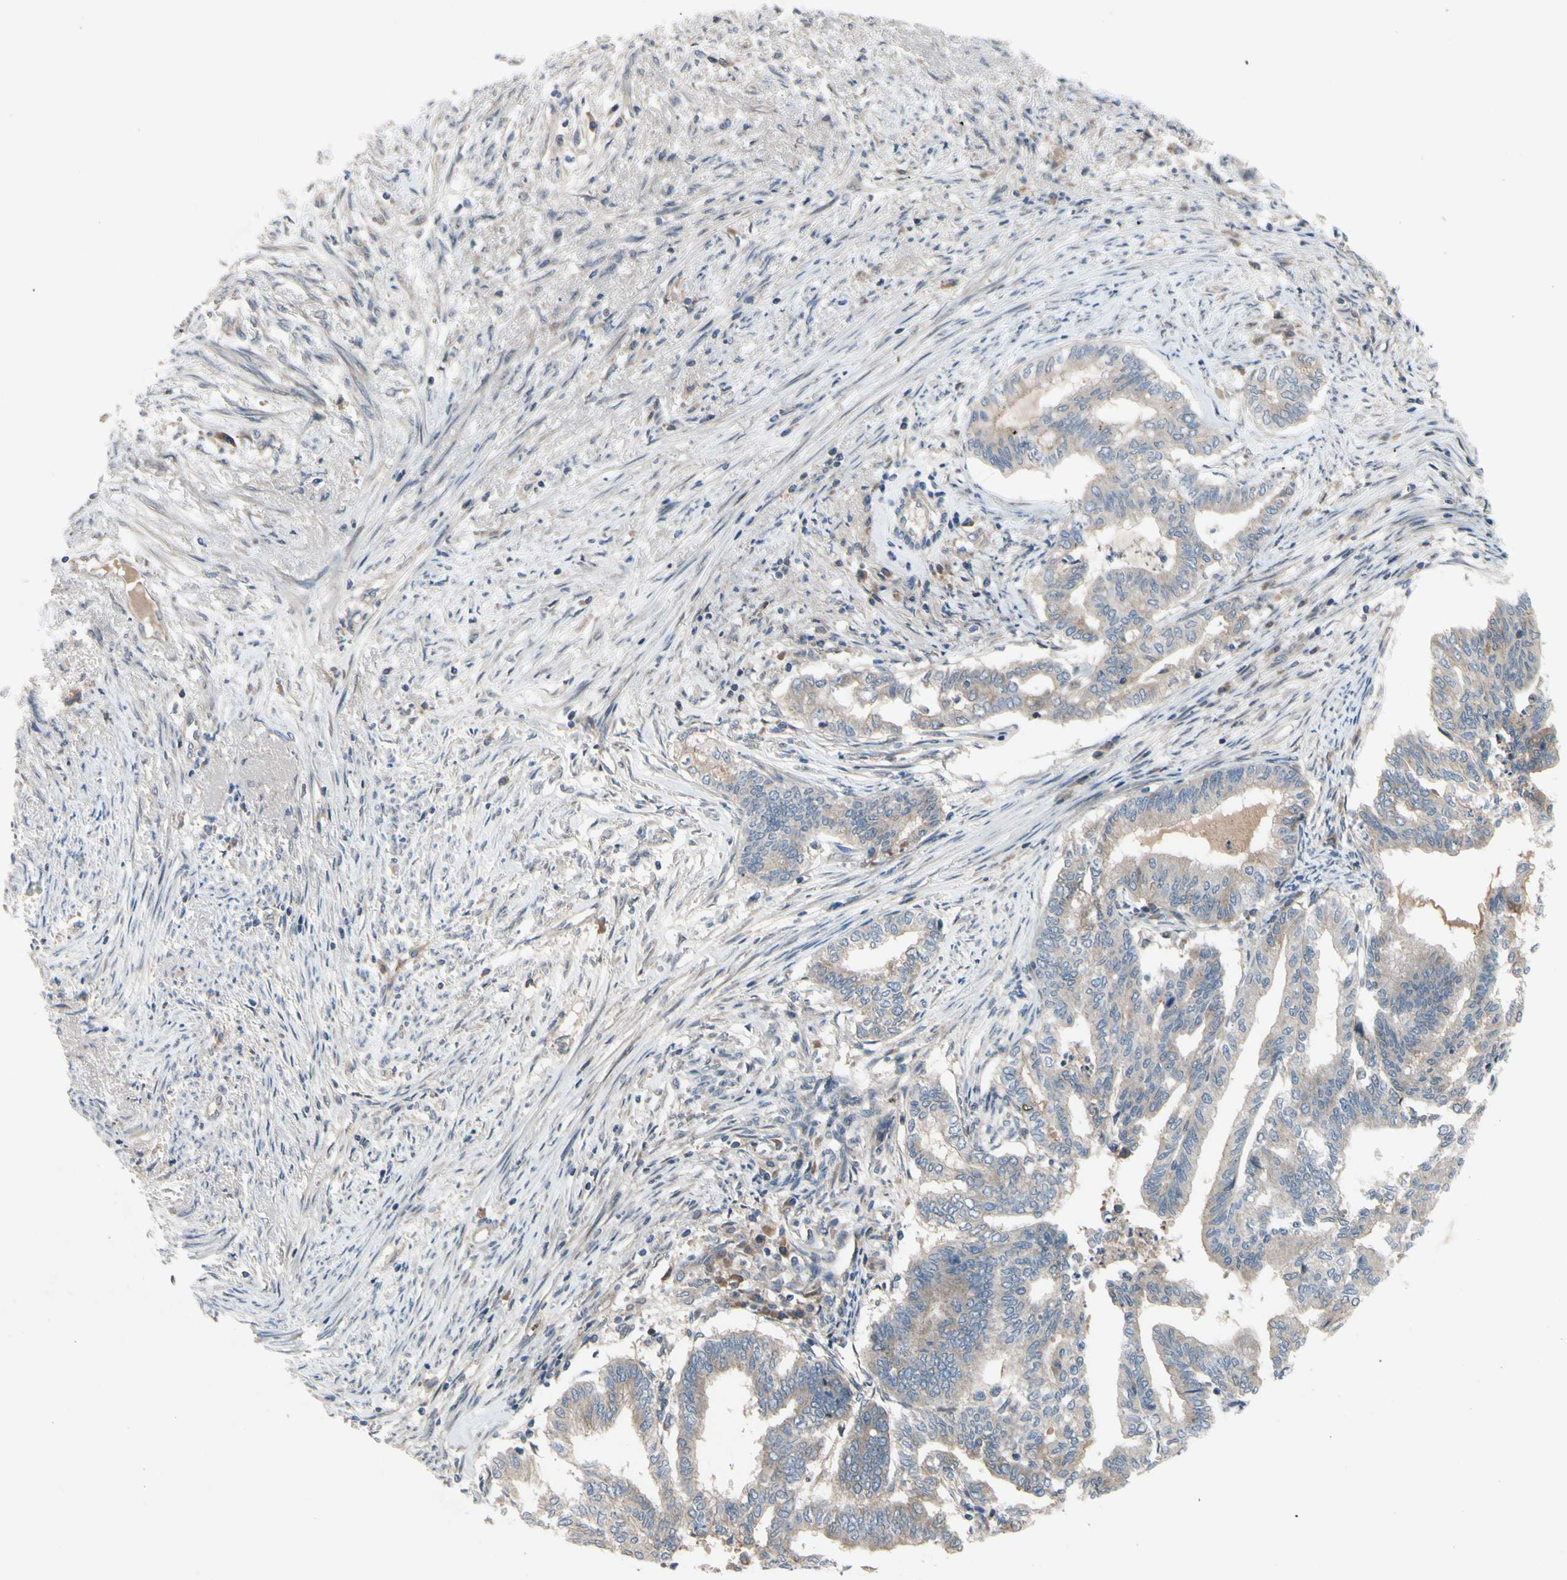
{"staining": {"intensity": "weak", "quantity": ">75%", "location": "cytoplasmic/membranous"}, "tissue": "endometrial cancer", "cell_type": "Tumor cells", "image_type": "cancer", "snomed": [{"axis": "morphology", "description": "Adenocarcinoma, NOS"}, {"axis": "topography", "description": "Endometrium"}], "caption": "This histopathology image shows IHC staining of human endometrial cancer (adenocarcinoma), with low weak cytoplasmic/membranous staining in about >75% of tumor cells.", "gene": "ICAM5", "patient": {"sex": "female", "age": 79}}